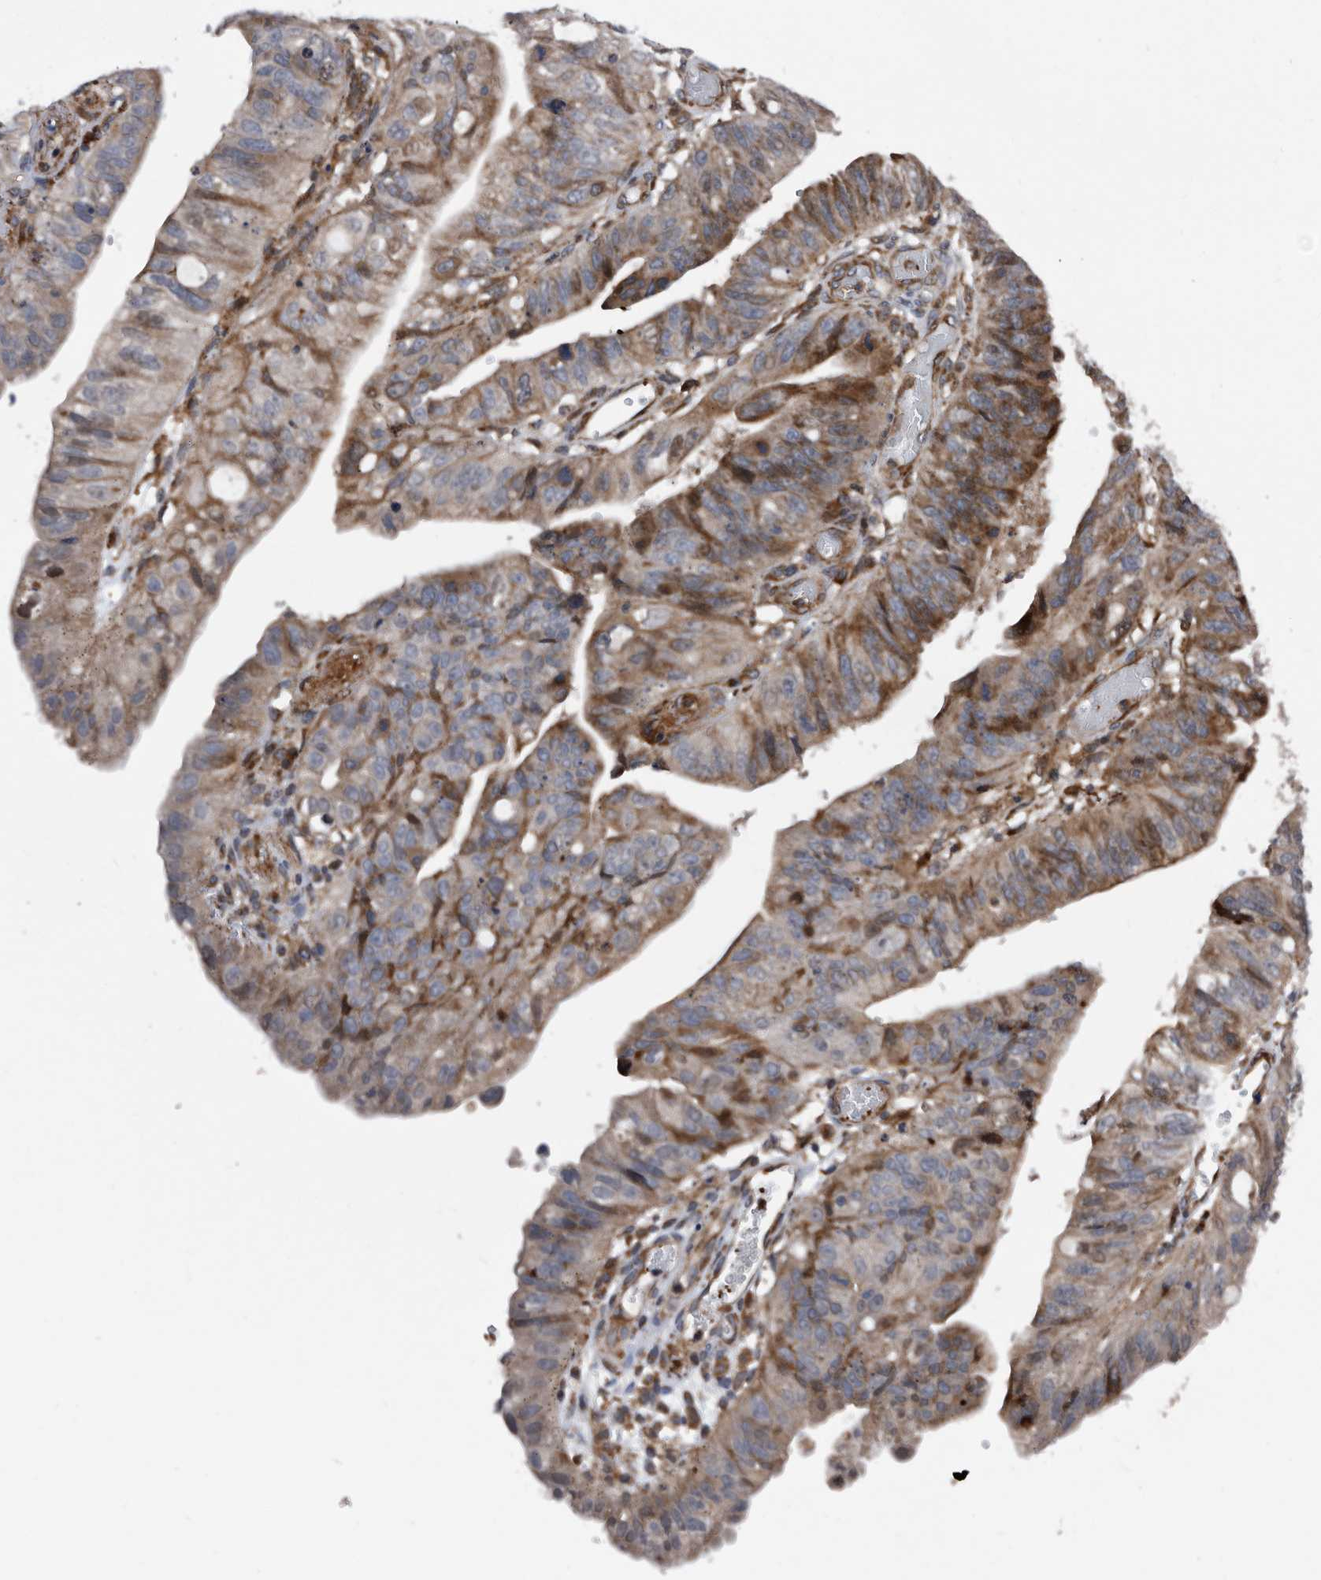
{"staining": {"intensity": "moderate", "quantity": "<25%", "location": "cytoplasmic/membranous"}, "tissue": "stomach cancer", "cell_type": "Tumor cells", "image_type": "cancer", "snomed": [{"axis": "morphology", "description": "Adenocarcinoma, NOS"}, {"axis": "topography", "description": "Stomach"}], "caption": "Tumor cells display low levels of moderate cytoplasmic/membranous positivity in about <25% of cells in stomach cancer (adenocarcinoma). Ihc stains the protein of interest in brown and the nuclei are stained blue.", "gene": "SERINC2", "patient": {"sex": "male", "age": 59}}